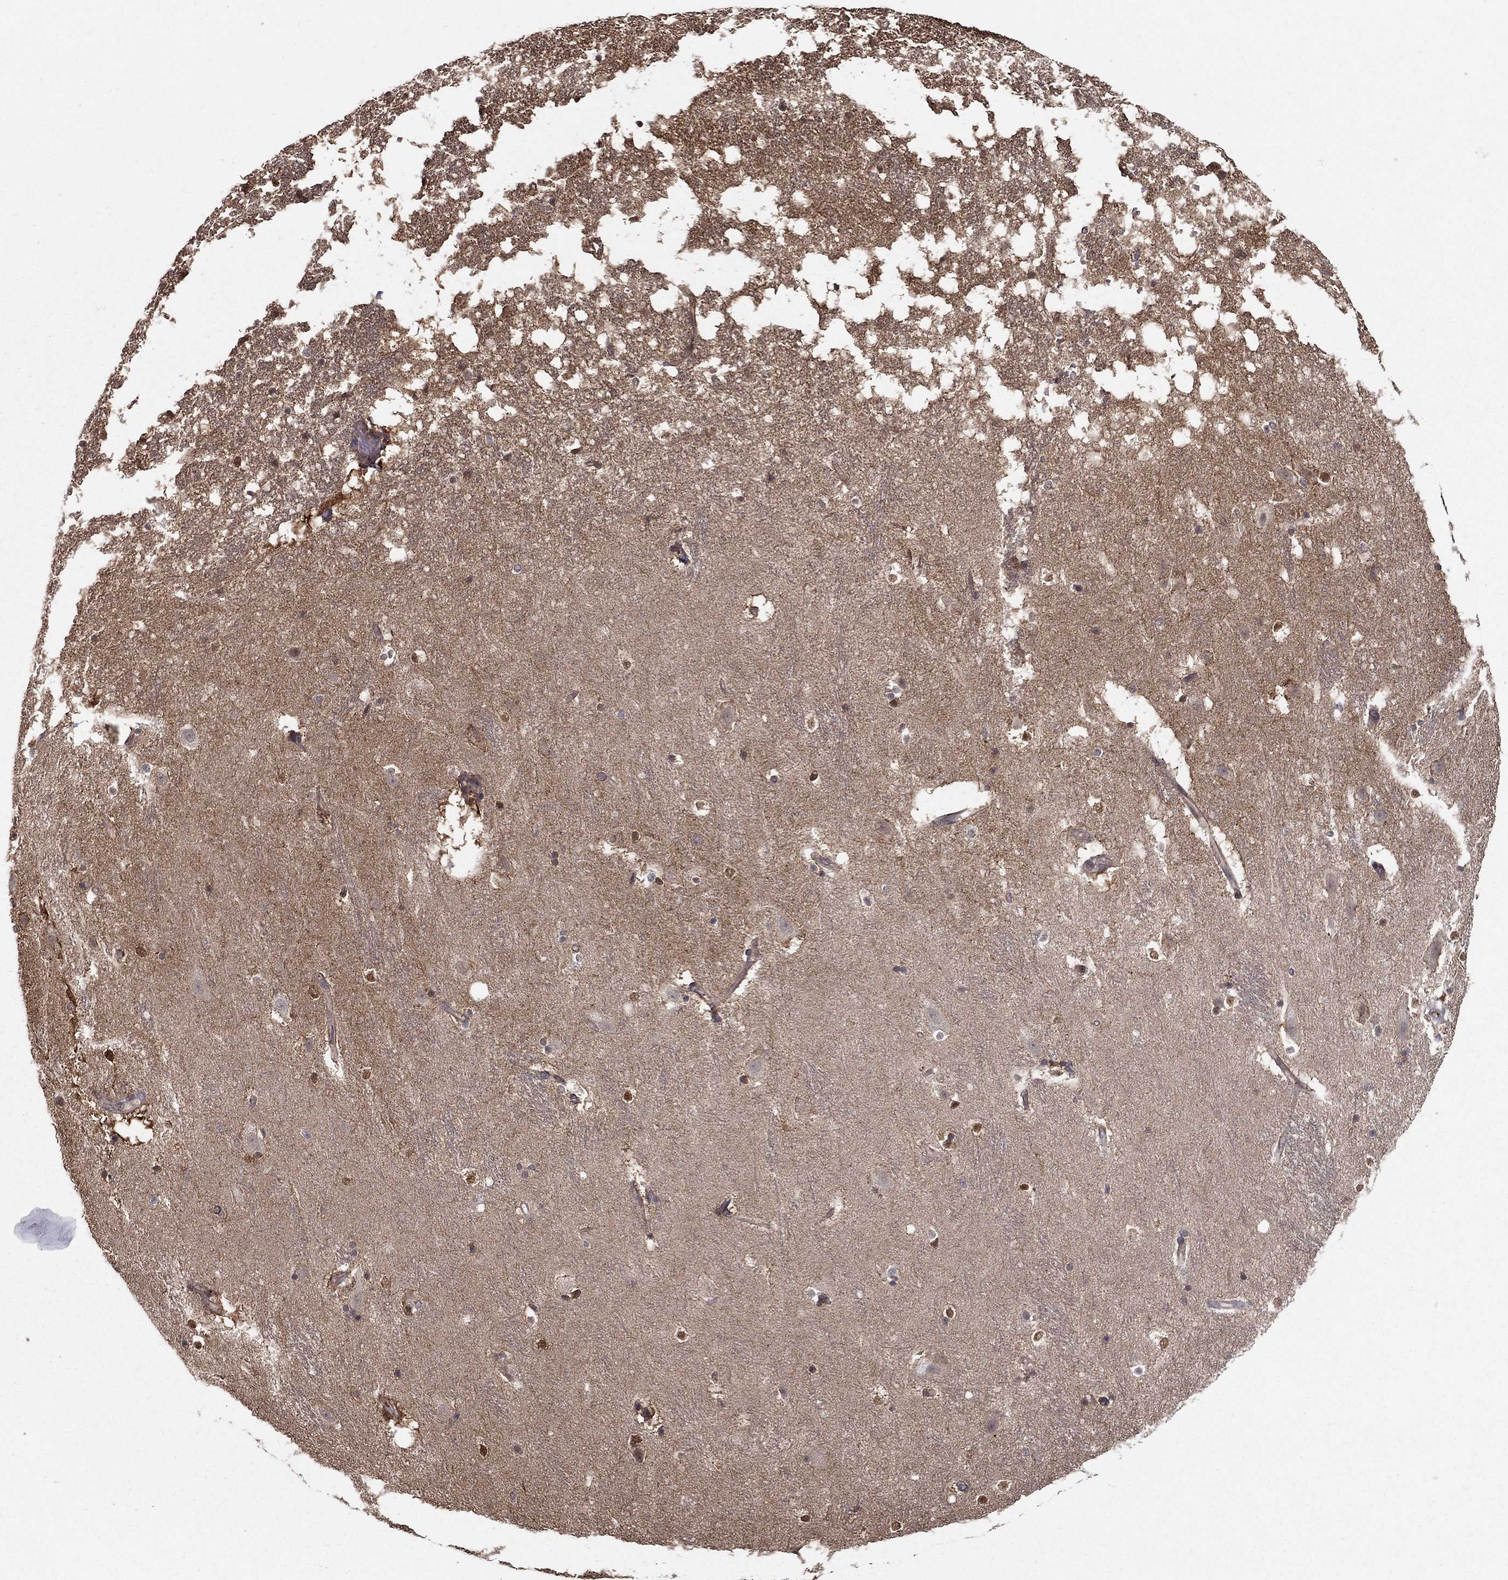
{"staining": {"intensity": "moderate", "quantity": "<25%", "location": "nuclear"}, "tissue": "hippocampus", "cell_type": "Glial cells", "image_type": "normal", "snomed": [{"axis": "morphology", "description": "Normal tissue, NOS"}, {"axis": "topography", "description": "Hippocampus"}], "caption": "Glial cells show moderate nuclear staining in approximately <25% of cells in normal hippocampus.", "gene": "SLC6A6", "patient": {"sex": "male", "age": 49}}